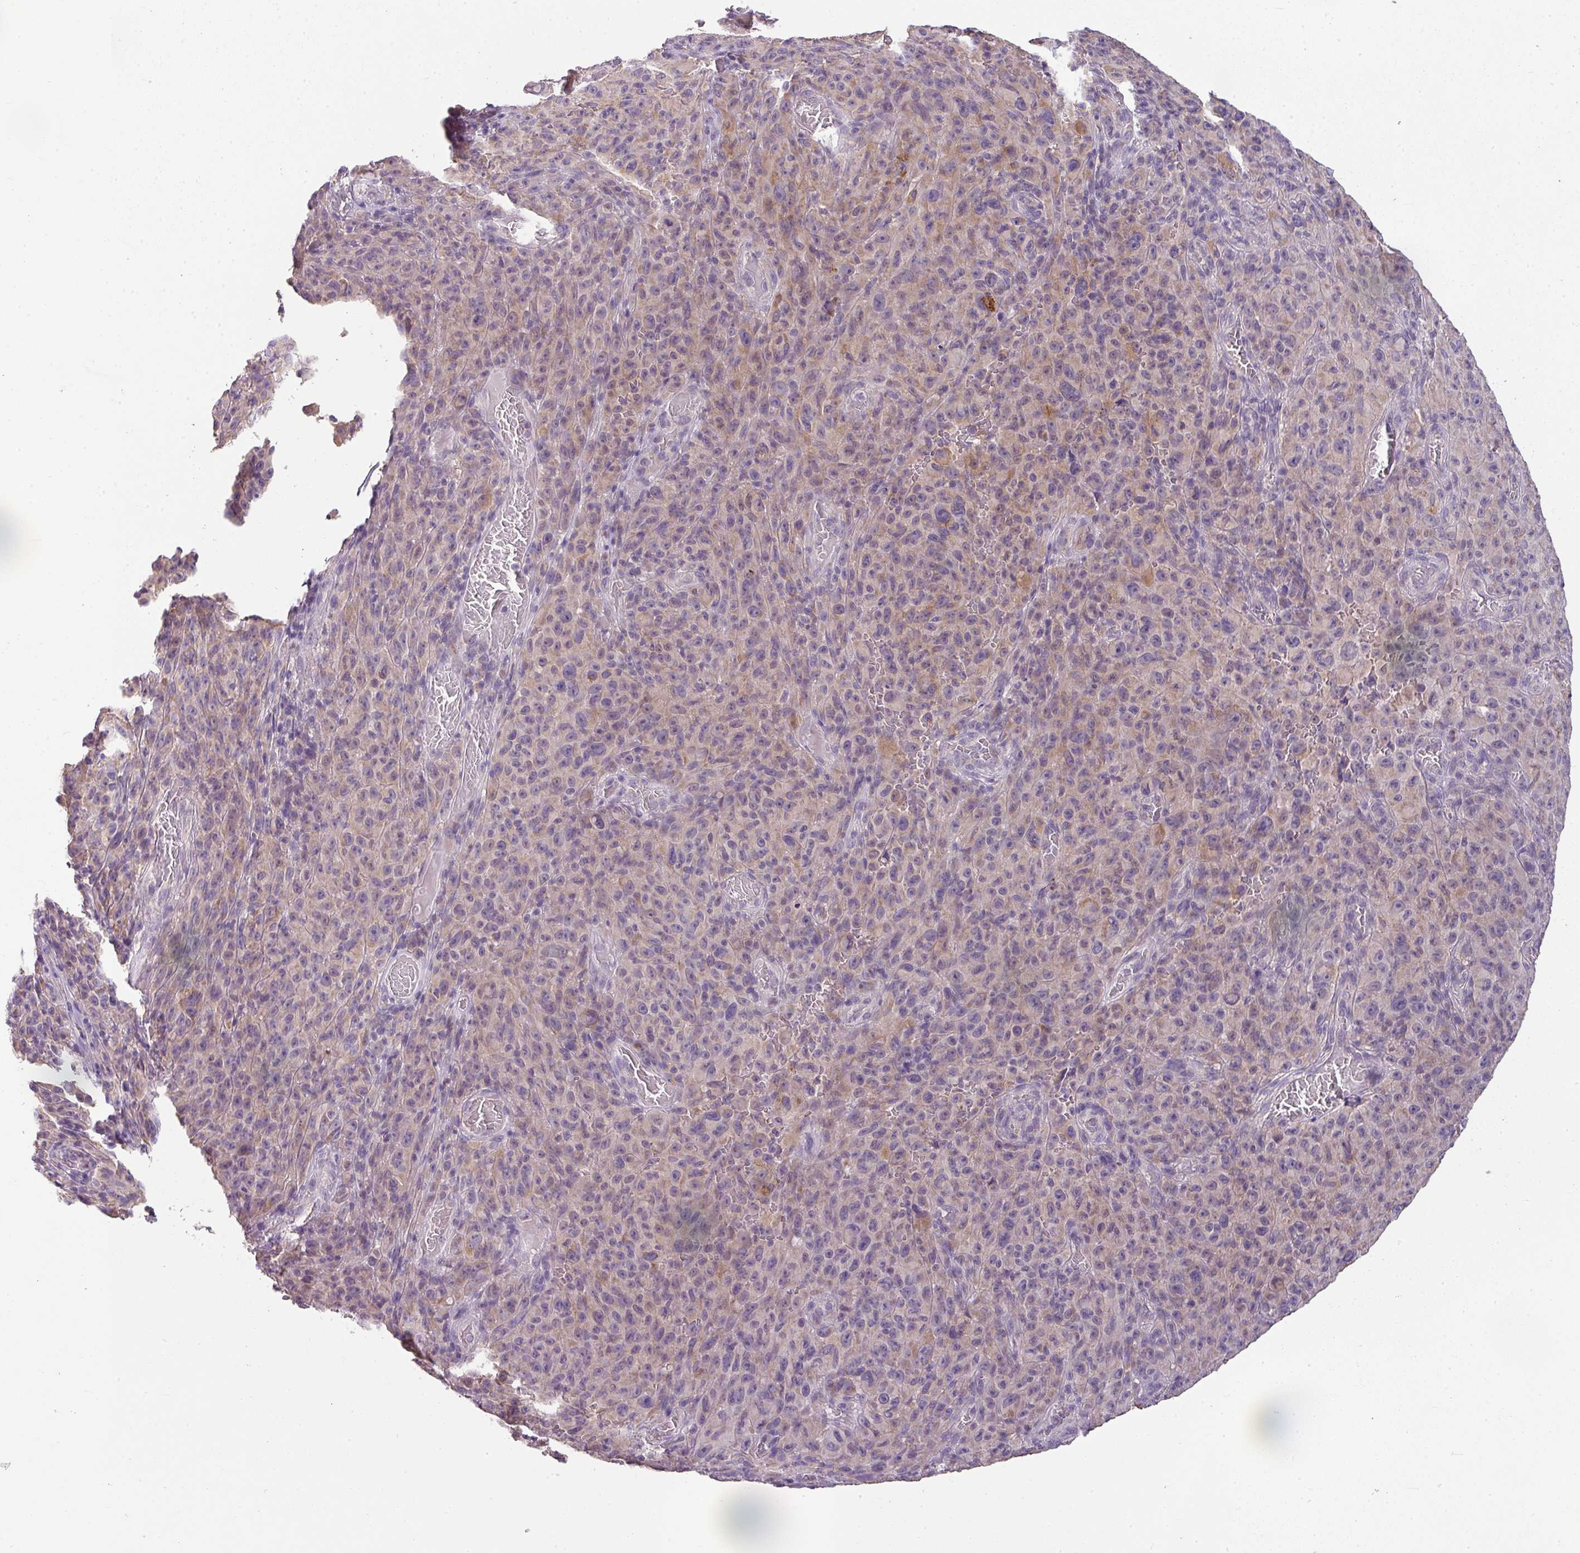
{"staining": {"intensity": "weak", "quantity": "<25%", "location": "cytoplasmic/membranous"}, "tissue": "melanoma", "cell_type": "Tumor cells", "image_type": "cancer", "snomed": [{"axis": "morphology", "description": "Malignant melanoma, NOS"}, {"axis": "topography", "description": "Skin"}], "caption": "Immunohistochemical staining of melanoma demonstrates no significant expression in tumor cells.", "gene": "PALS2", "patient": {"sex": "female", "age": 82}}